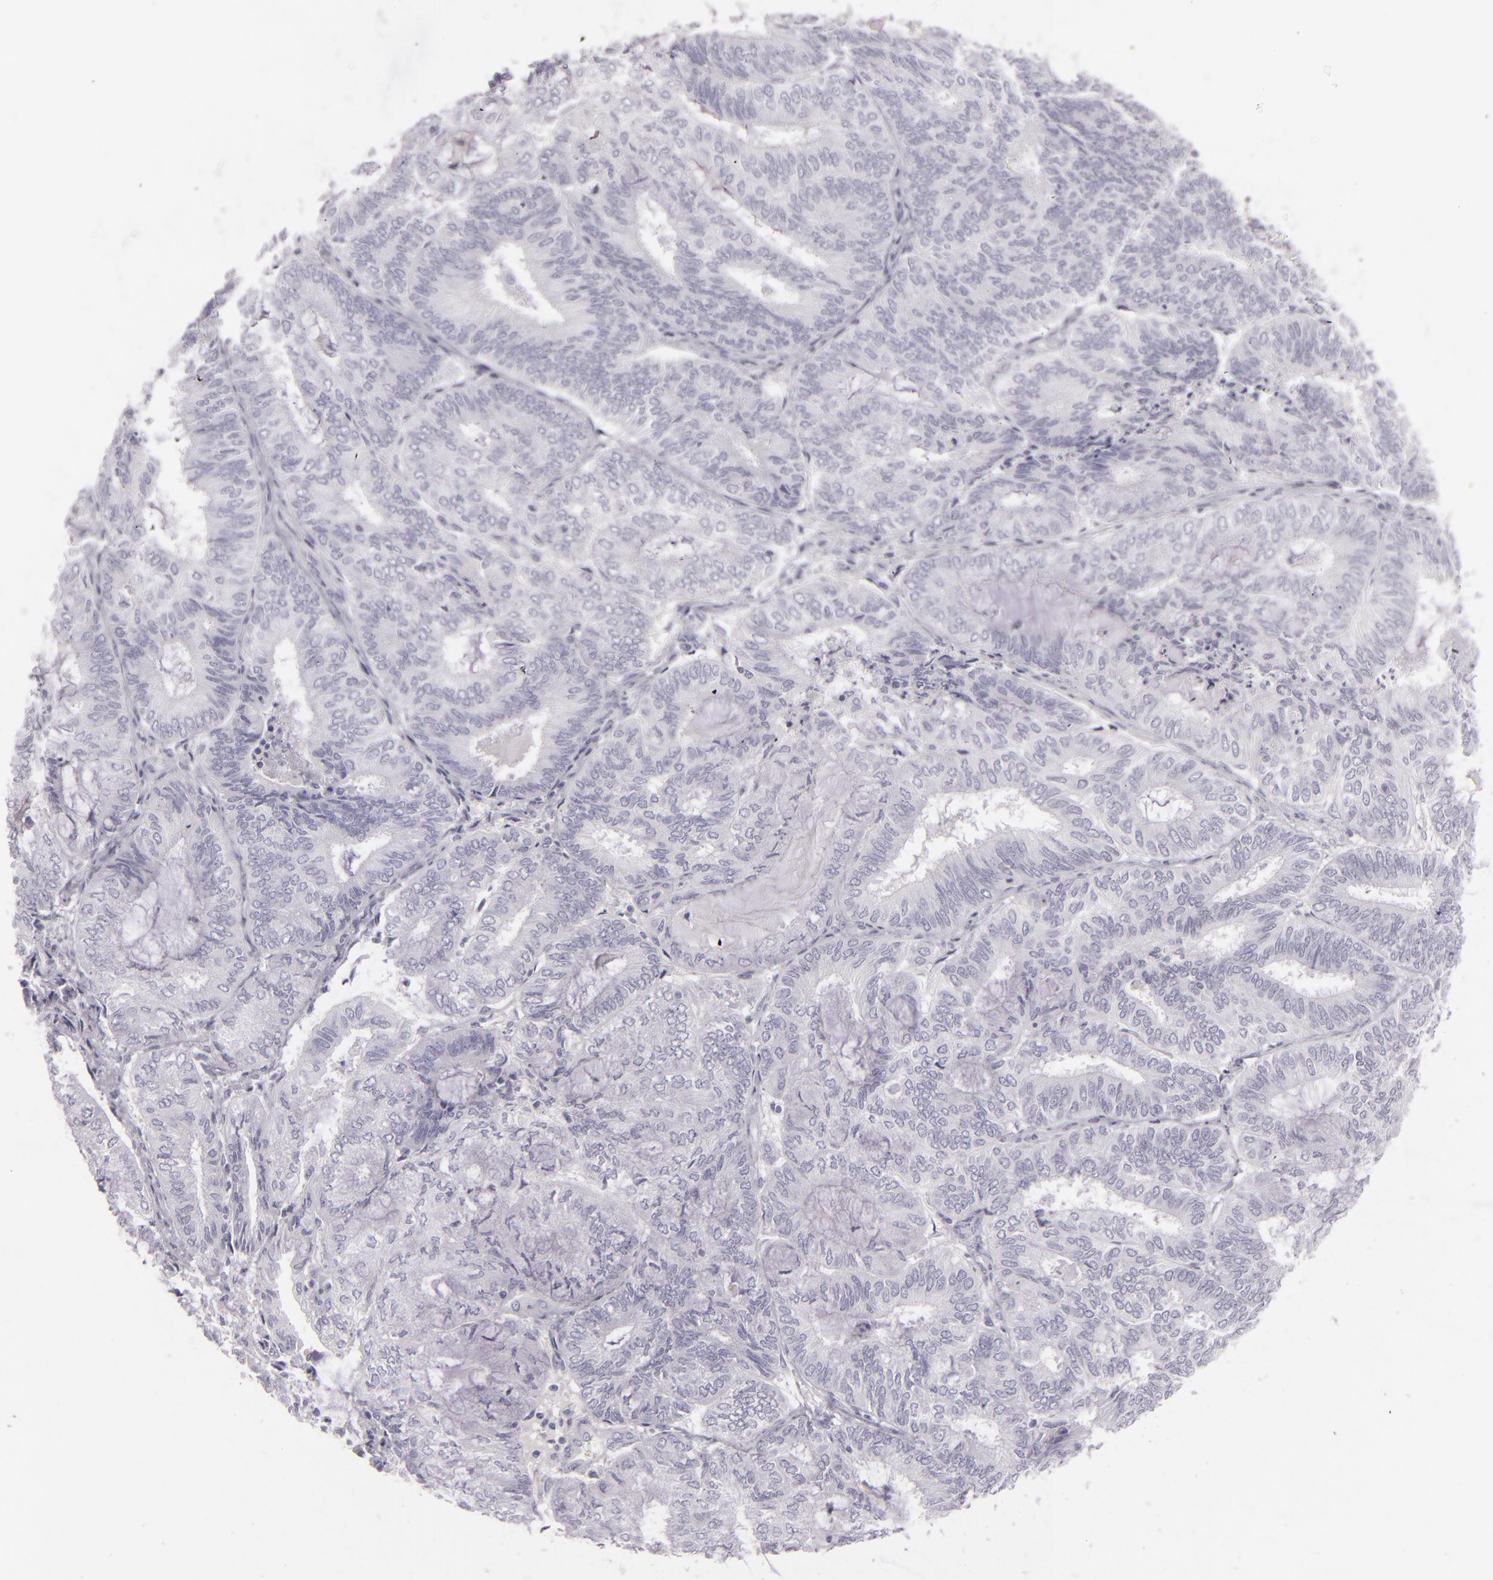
{"staining": {"intensity": "negative", "quantity": "none", "location": "none"}, "tissue": "endometrial cancer", "cell_type": "Tumor cells", "image_type": "cancer", "snomed": [{"axis": "morphology", "description": "Adenocarcinoma, NOS"}, {"axis": "topography", "description": "Endometrium"}], "caption": "A micrograph of adenocarcinoma (endometrial) stained for a protein exhibits no brown staining in tumor cells.", "gene": "CDX2", "patient": {"sex": "female", "age": 59}}